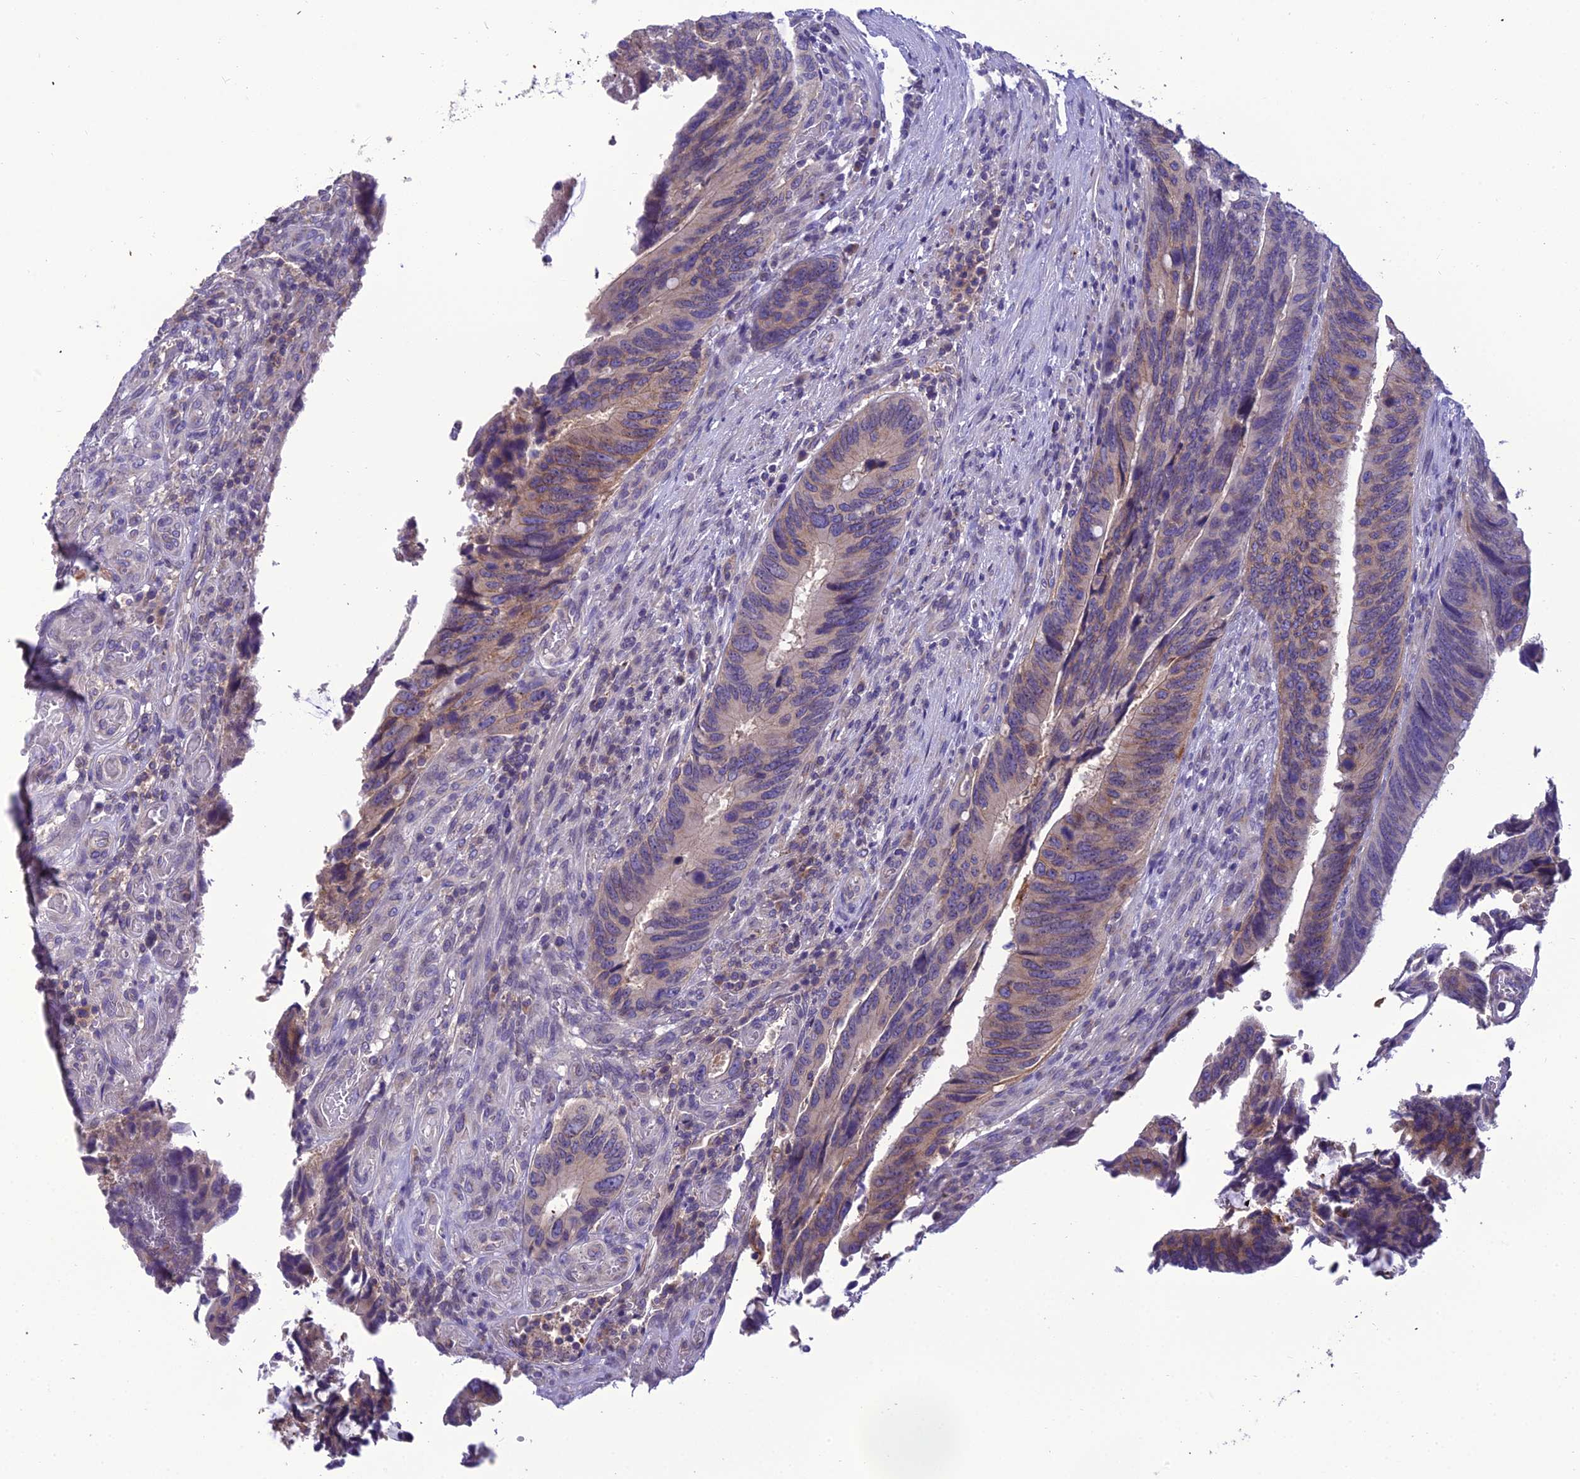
{"staining": {"intensity": "weak", "quantity": "25%-75%", "location": "cytoplasmic/membranous"}, "tissue": "colorectal cancer", "cell_type": "Tumor cells", "image_type": "cancer", "snomed": [{"axis": "morphology", "description": "Adenocarcinoma, NOS"}, {"axis": "topography", "description": "Colon"}], "caption": "Immunohistochemistry histopathology image of human adenocarcinoma (colorectal) stained for a protein (brown), which exhibits low levels of weak cytoplasmic/membranous staining in about 25%-75% of tumor cells.", "gene": "GOLPH3", "patient": {"sex": "male", "age": 87}}